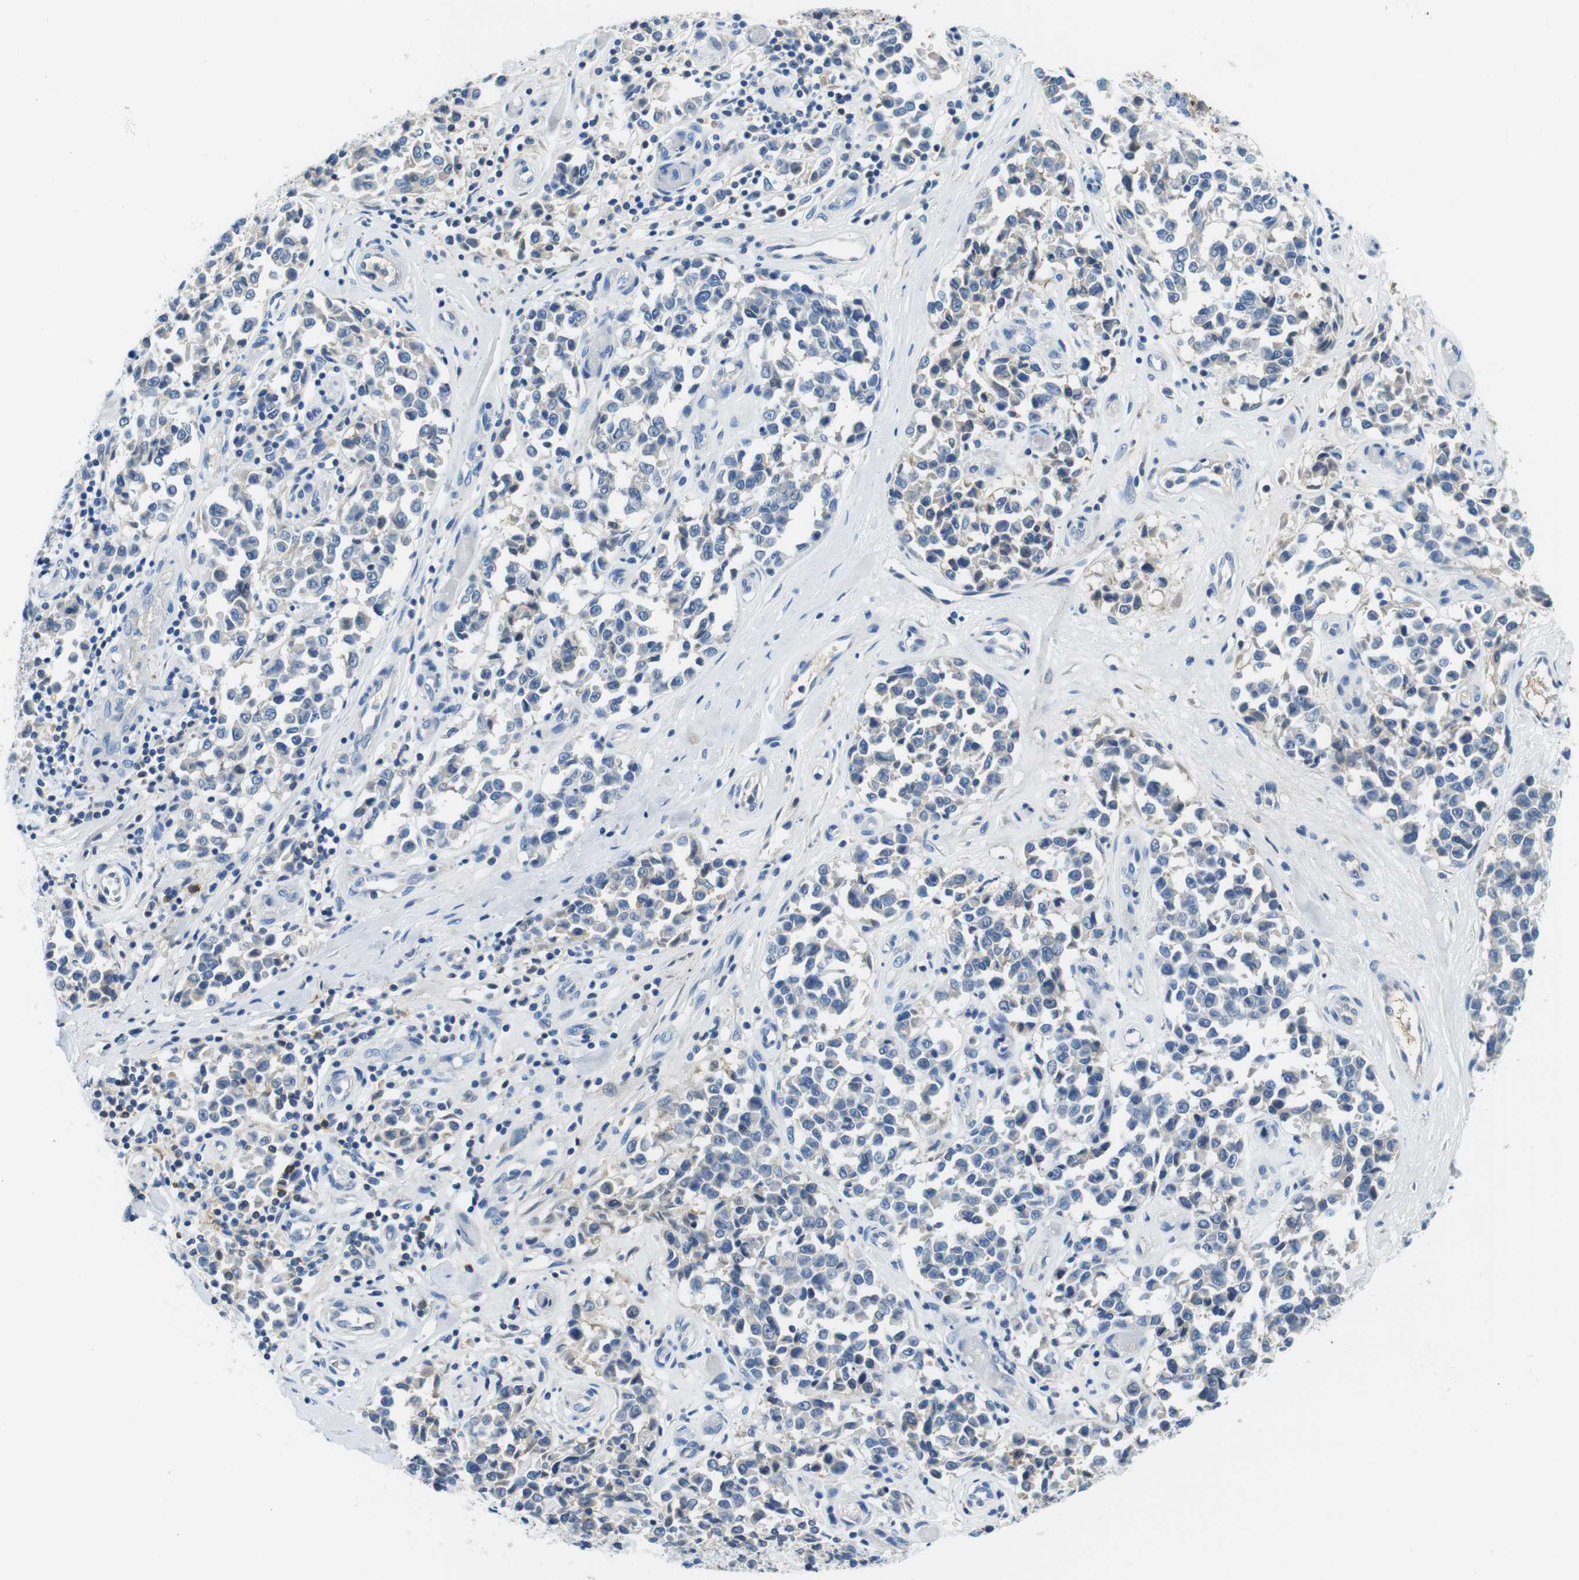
{"staining": {"intensity": "negative", "quantity": "none", "location": "none"}, "tissue": "melanoma", "cell_type": "Tumor cells", "image_type": "cancer", "snomed": [{"axis": "morphology", "description": "Malignant melanoma, NOS"}, {"axis": "topography", "description": "Skin"}], "caption": "This is an IHC micrograph of human melanoma. There is no expression in tumor cells.", "gene": "IGHD", "patient": {"sex": "female", "age": 64}}